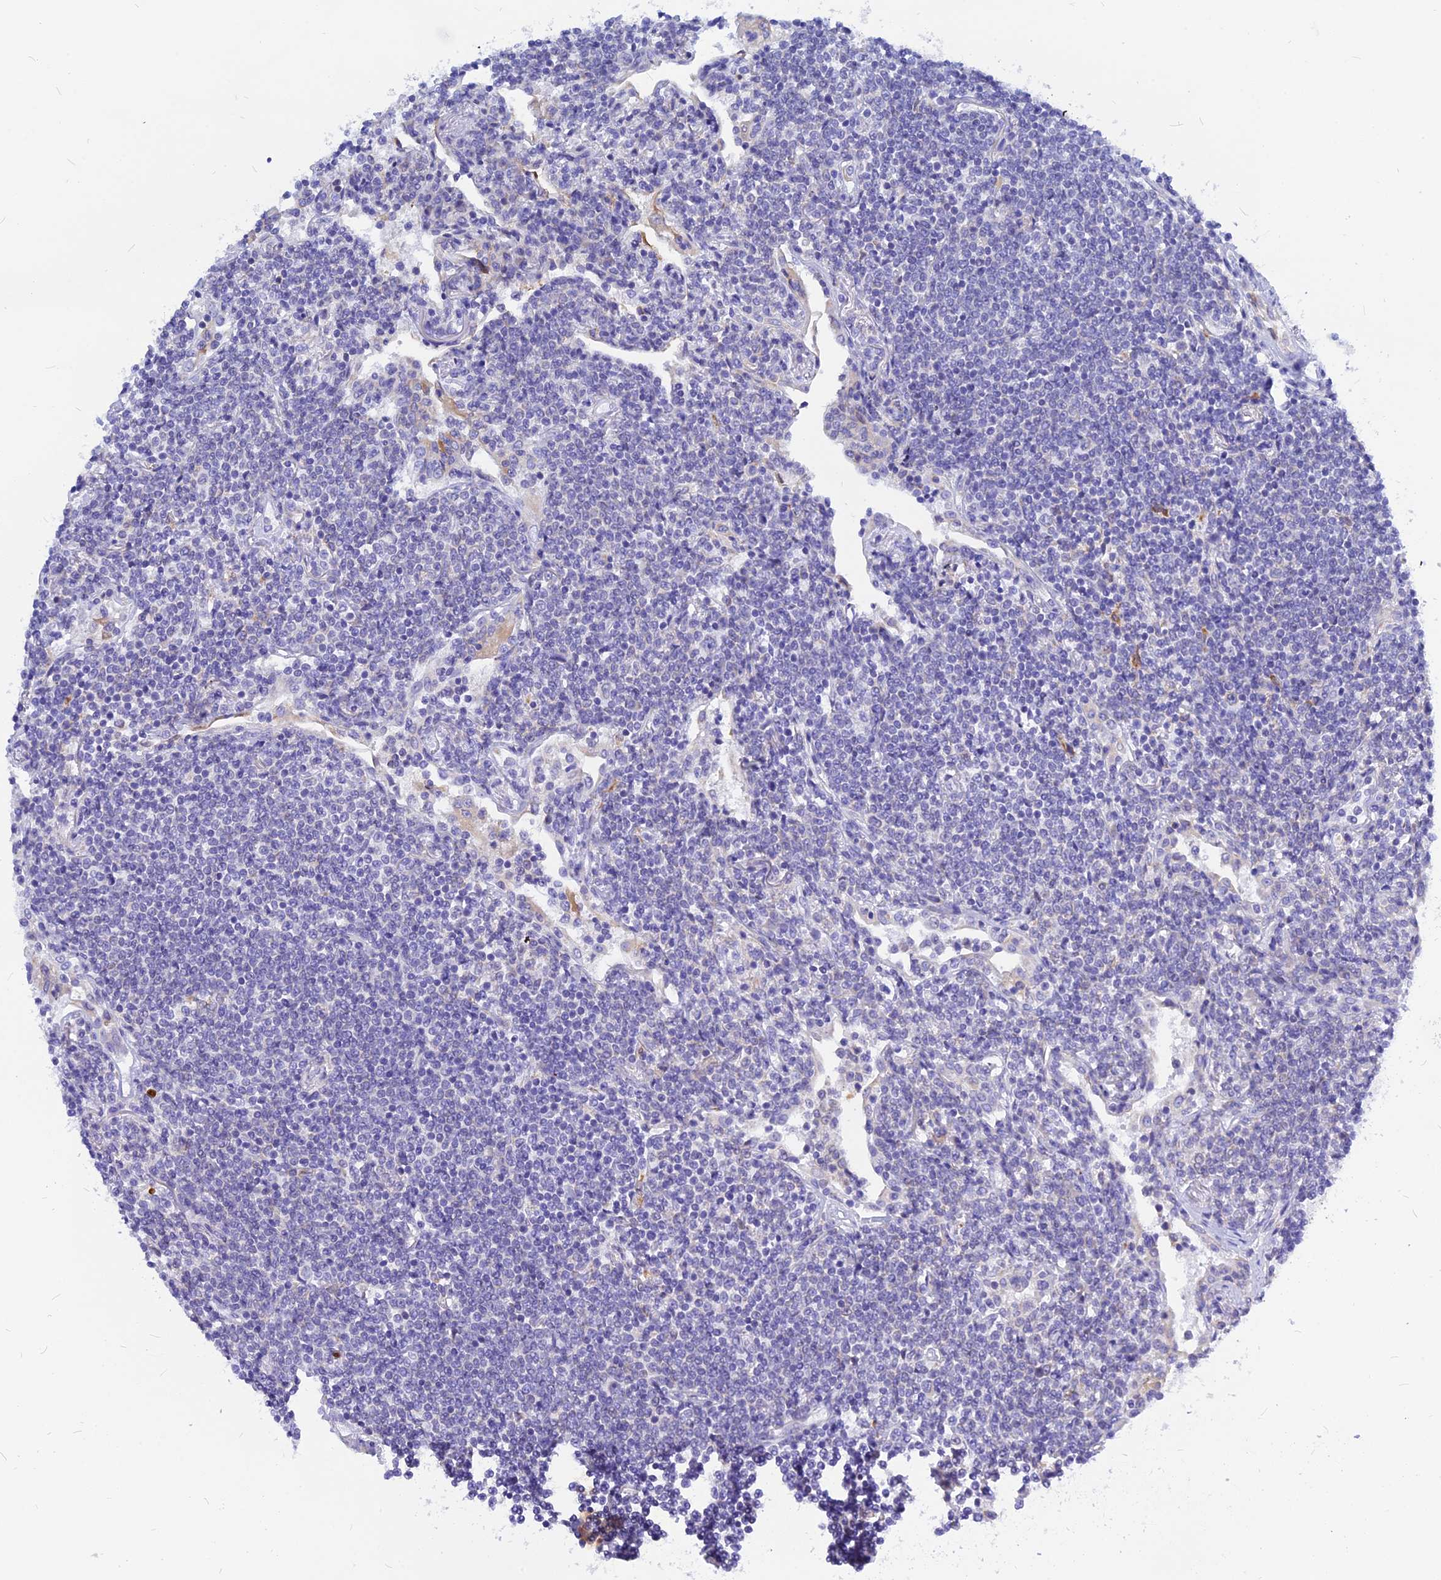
{"staining": {"intensity": "negative", "quantity": "none", "location": "none"}, "tissue": "lymphoma", "cell_type": "Tumor cells", "image_type": "cancer", "snomed": [{"axis": "morphology", "description": "Malignant lymphoma, non-Hodgkin's type, Low grade"}, {"axis": "topography", "description": "Lung"}], "caption": "A micrograph of lymphoma stained for a protein reveals no brown staining in tumor cells.", "gene": "CNOT6", "patient": {"sex": "female", "age": 71}}